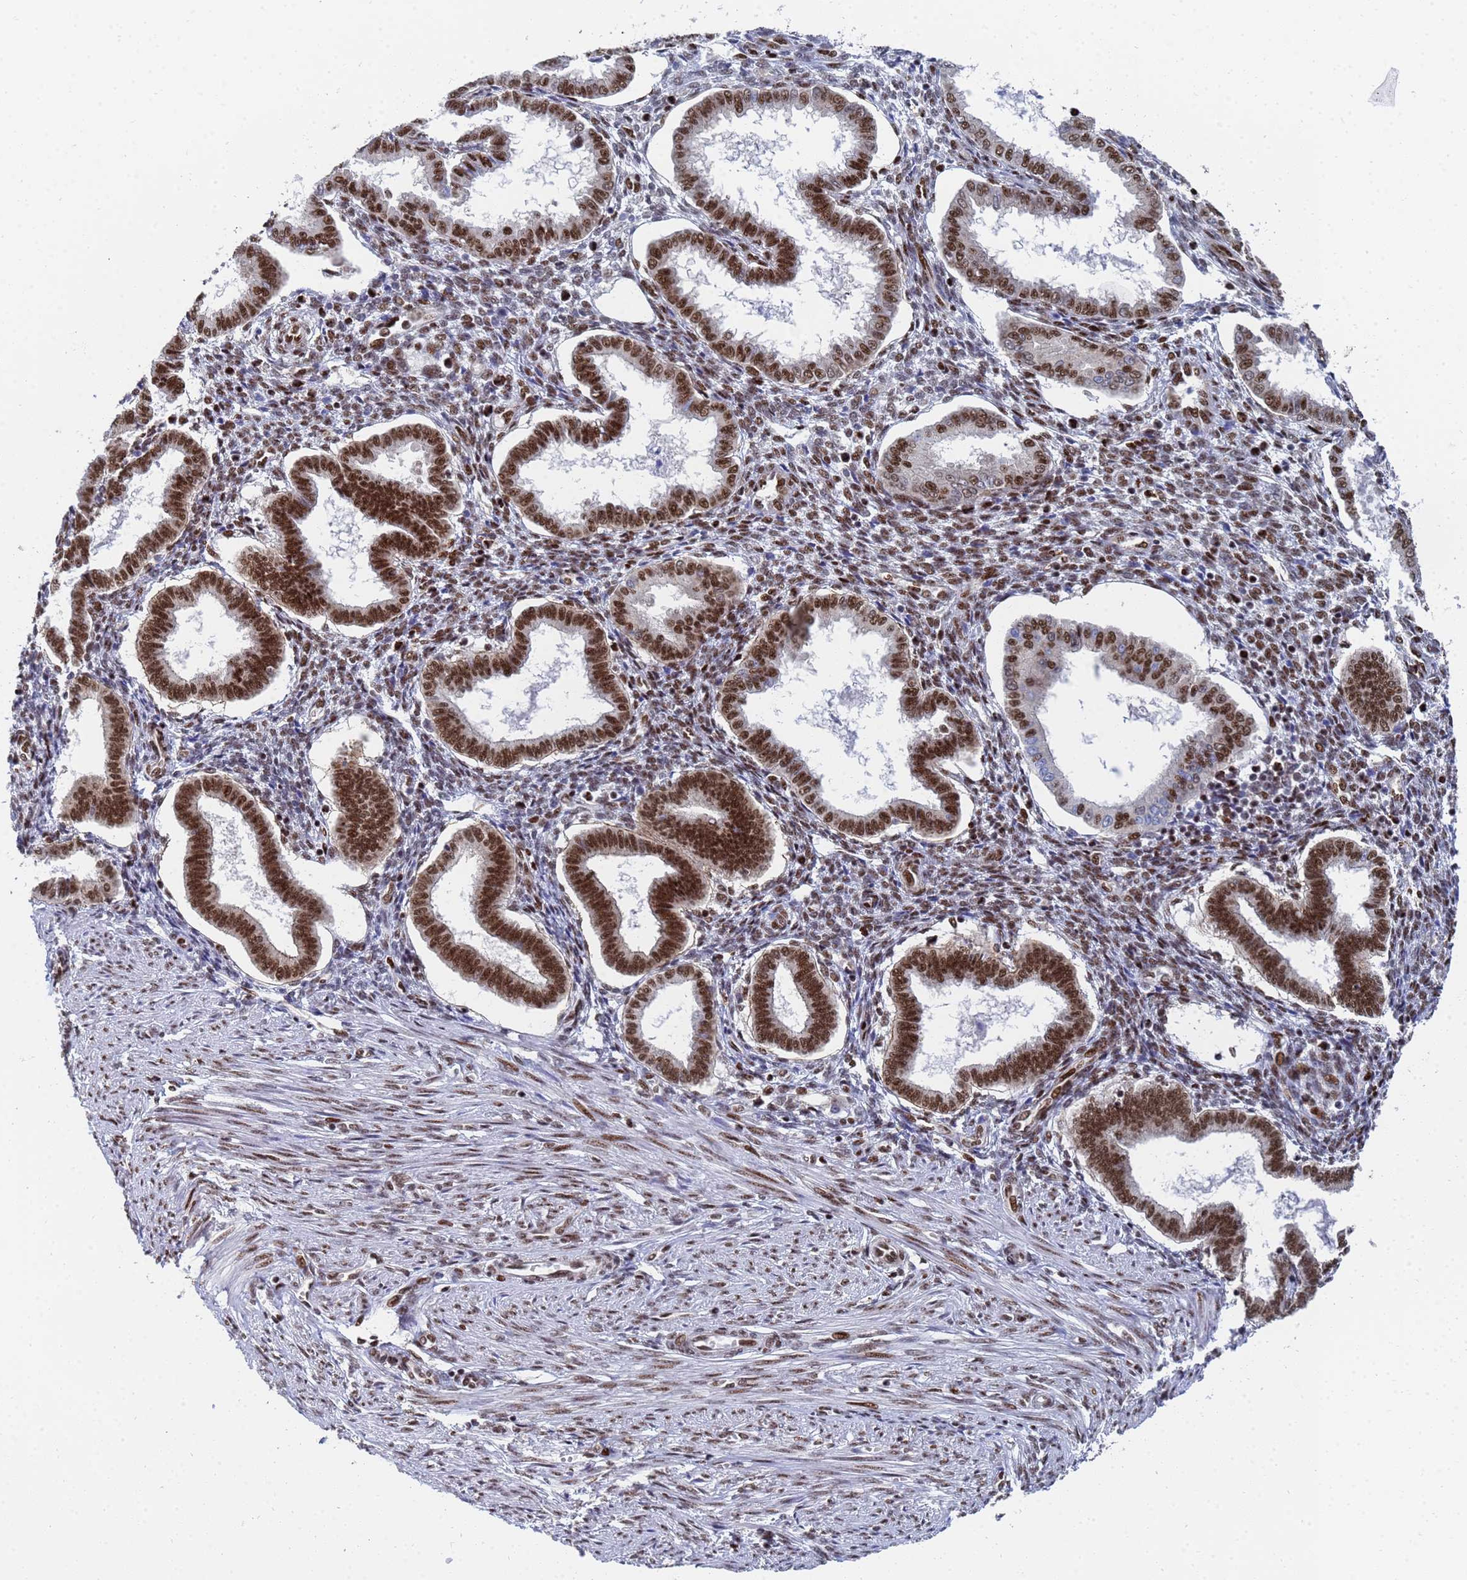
{"staining": {"intensity": "moderate", "quantity": "<25%", "location": "nuclear"}, "tissue": "endometrium", "cell_type": "Cells in endometrial stroma", "image_type": "normal", "snomed": [{"axis": "morphology", "description": "Normal tissue, NOS"}, {"axis": "topography", "description": "Endometrium"}], "caption": "Immunohistochemistry (DAB (3,3'-diaminobenzidine)) staining of unremarkable human endometrium displays moderate nuclear protein expression in approximately <25% of cells in endometrial stroma.", "gene": "AP5Z1", "patient": {"sex": "female", "age": 24}}